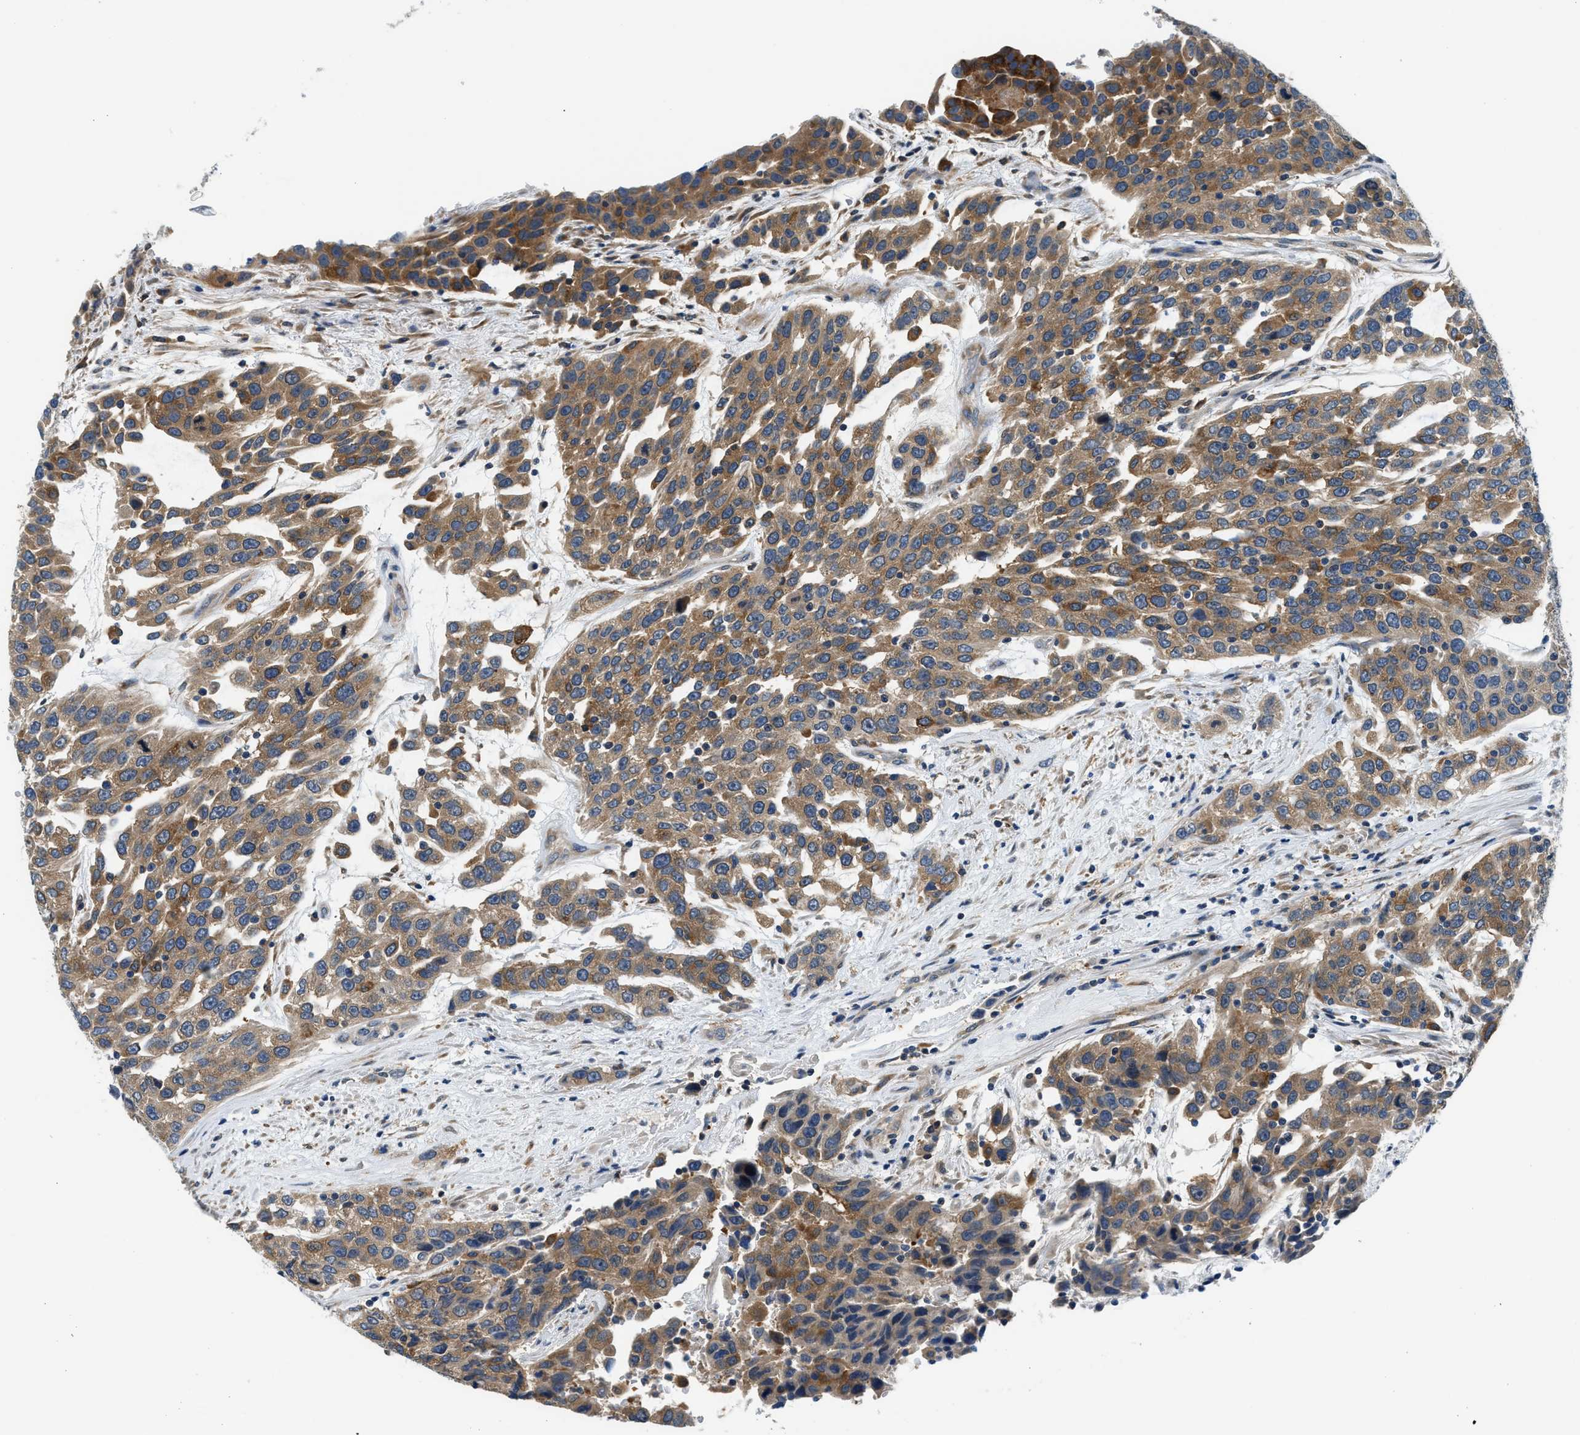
{"staining": {"intensity": "moderate", "quantity": ">75%", "location": "cytoplasmic/membranous"}, "tissue": "urothelial cancer", "cell_type": "Tumor cells", "image_type": "cancer", "snomed": [{"axis": "morphology", "description": "Urothelial carcinoma, High grade"}, {"axis": "topography", "description": "Urinary bladder"}], "caption": "IHC image of neoplastic tissue: urothelial cancer stained using immunohistochemistry (IHC) exhibits medium levels of moderate protein expression localized specifically in the cytoplasmic/membranous of tumor cells, appearing as a cytoplasmic/membranous brown color.", "gene": "LPIN2", "patient": {"sex": "female", "age": 80}}